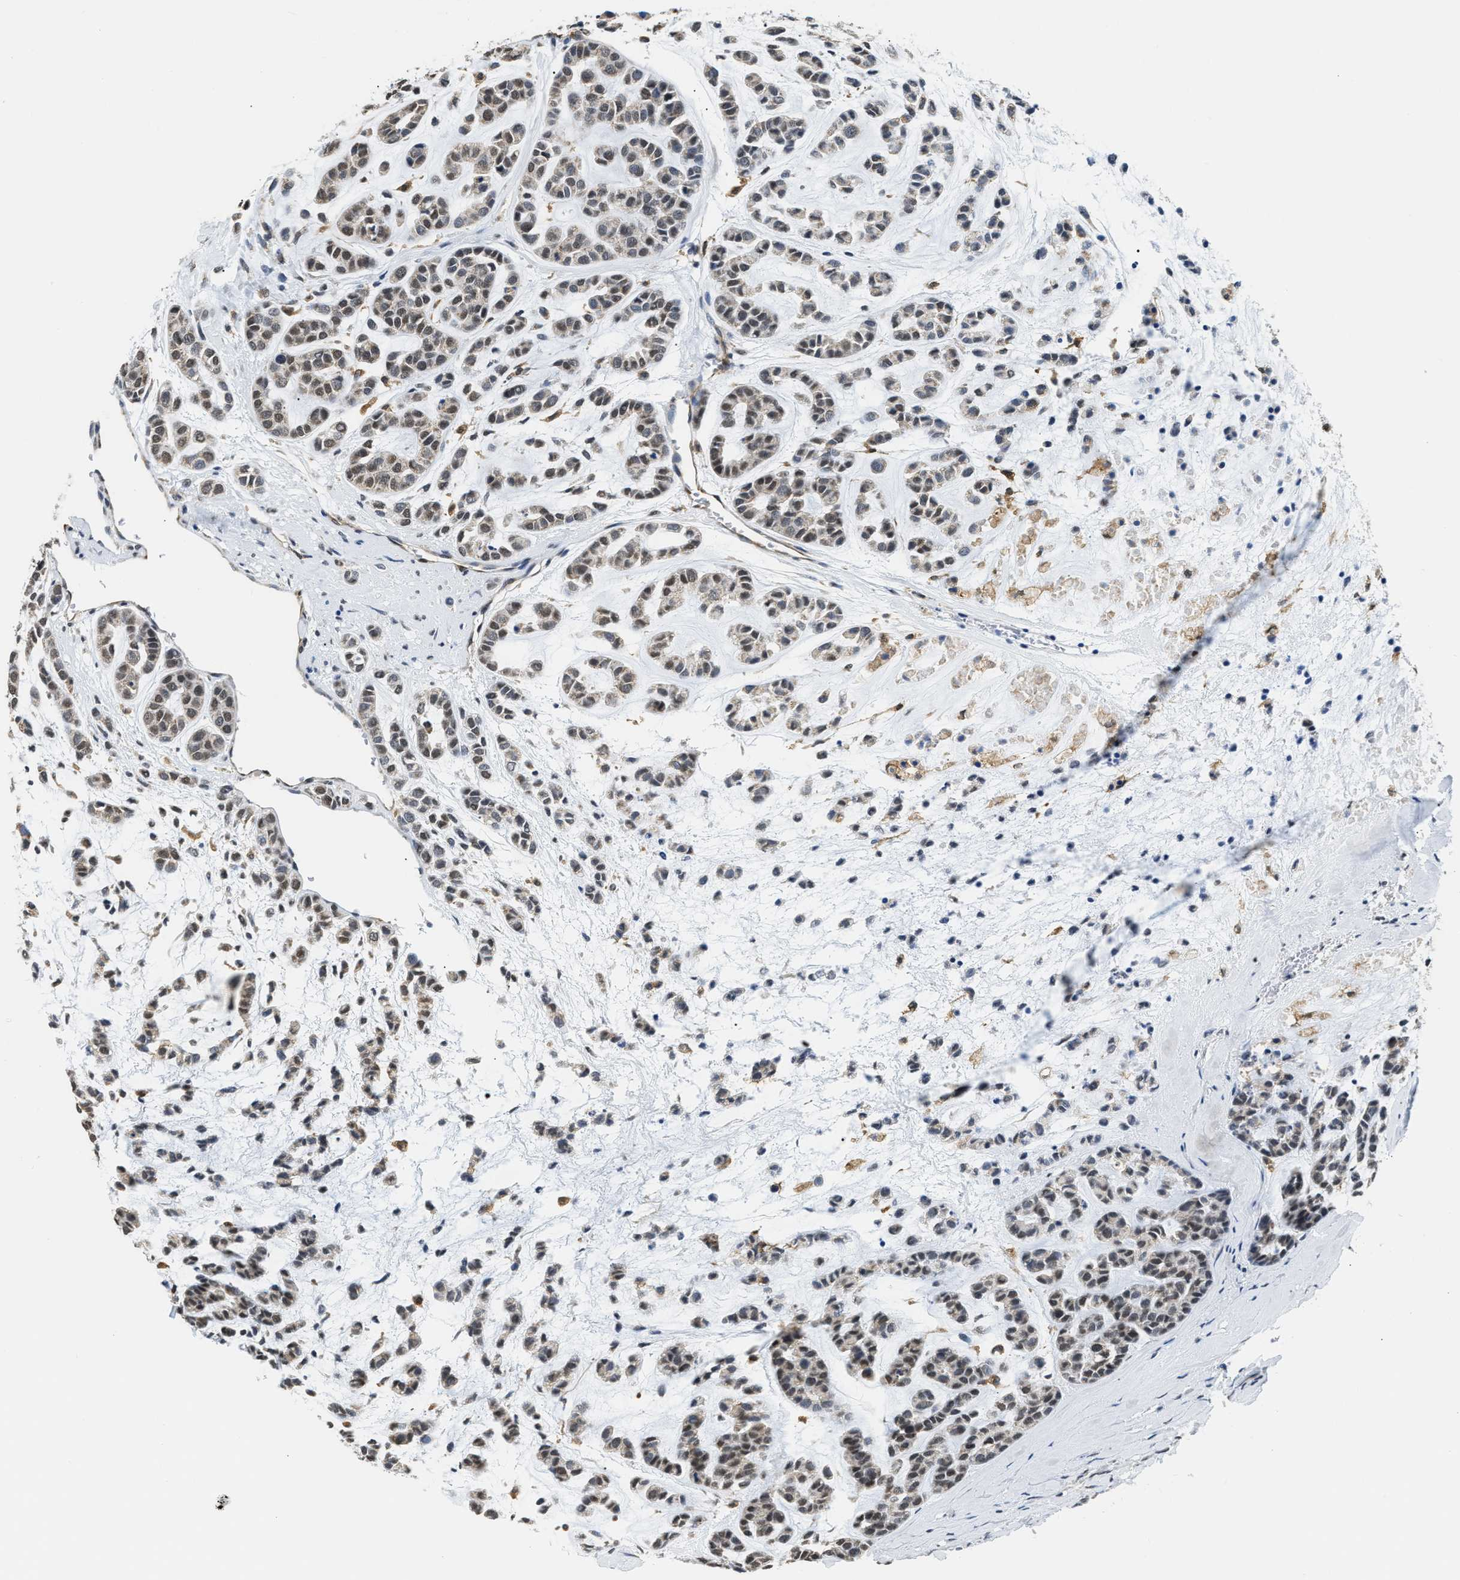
{"staining": {"intensity": "weak", "quantity": ">75%", "location": "nuclear"}, "tissue": "head and neck cancer", "cell_type": "Tumor cells", "image_type": "cancer", "snomed": [{"axis": "morphology", "description": "Adenocarcinoma, NOS"}, {"axis": "morphology", "description": "Adenoma, NOS"}, {"axis": "topography", "description": "Head-Neck"}], "caption": "An immunohistochemistry micrograph of tumor tissue is shown. Protein staining in brown shows weak nuclear positivity in head and neck cancer (adenocarcinoma) within tumor cells.", "gene": "STK10", "patient": {"sex": "female", "age": 55}}